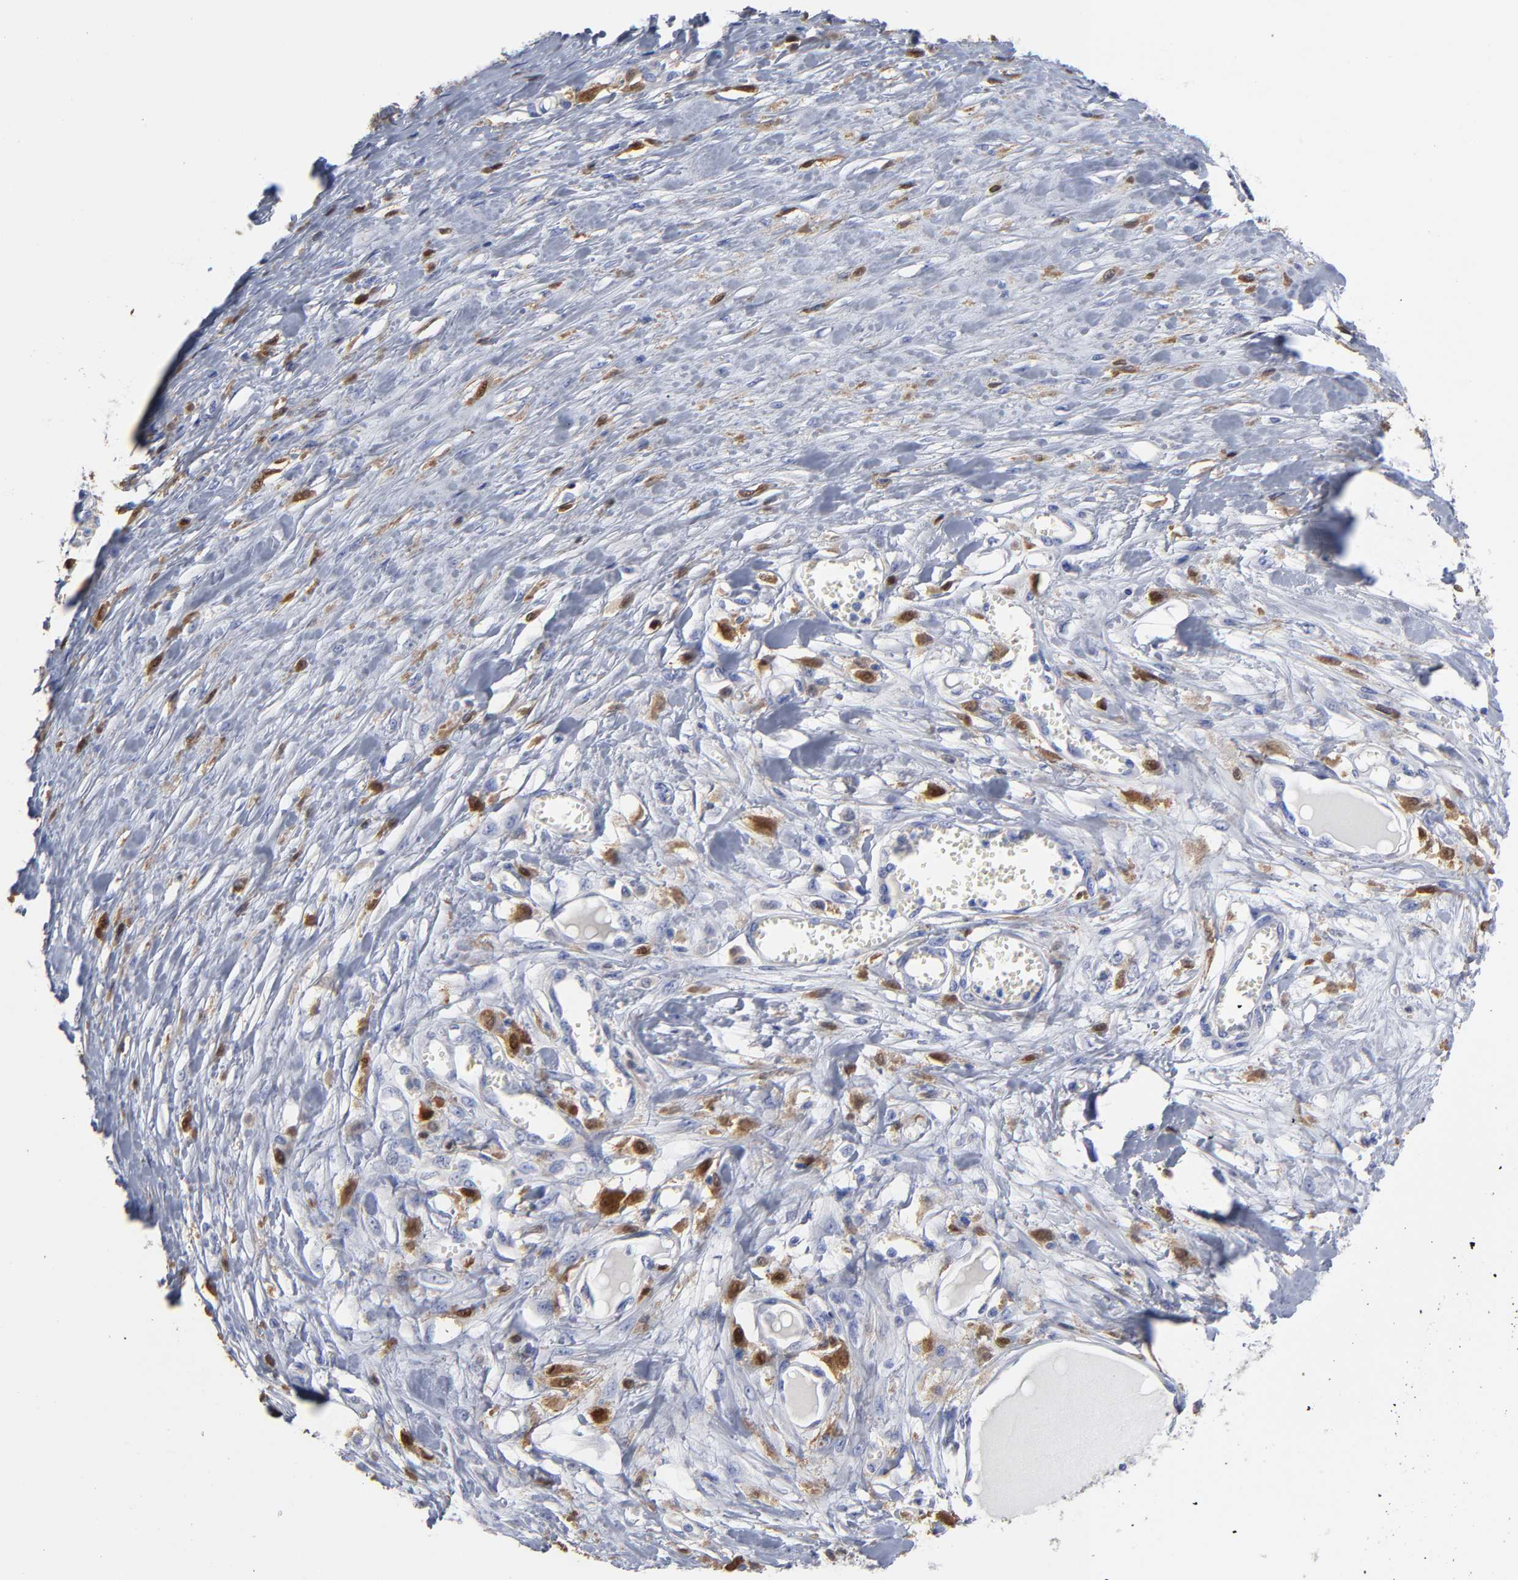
{"staining": {"intensity": "negative", "quantity": "none", "location": "none"}, "tissue": "melanoma", "cell_type": "Tumor cells", "image_type": "cancer", "snomed": [{"axis": "morphology", "description": "Malignant melanoma, Metastatic site"}, {"axis": "topography", "description": "Lymph node"}], "caption": "This histopathology image is of malignant melanoma (metastatic site) stained with immunohistochemistry to label a protein in brown with the nuclei are counter-stained blue. There is no staining in tumor cells.", "gene": "PTP4A1", "patient": {"sex": "male", "age": 59}}